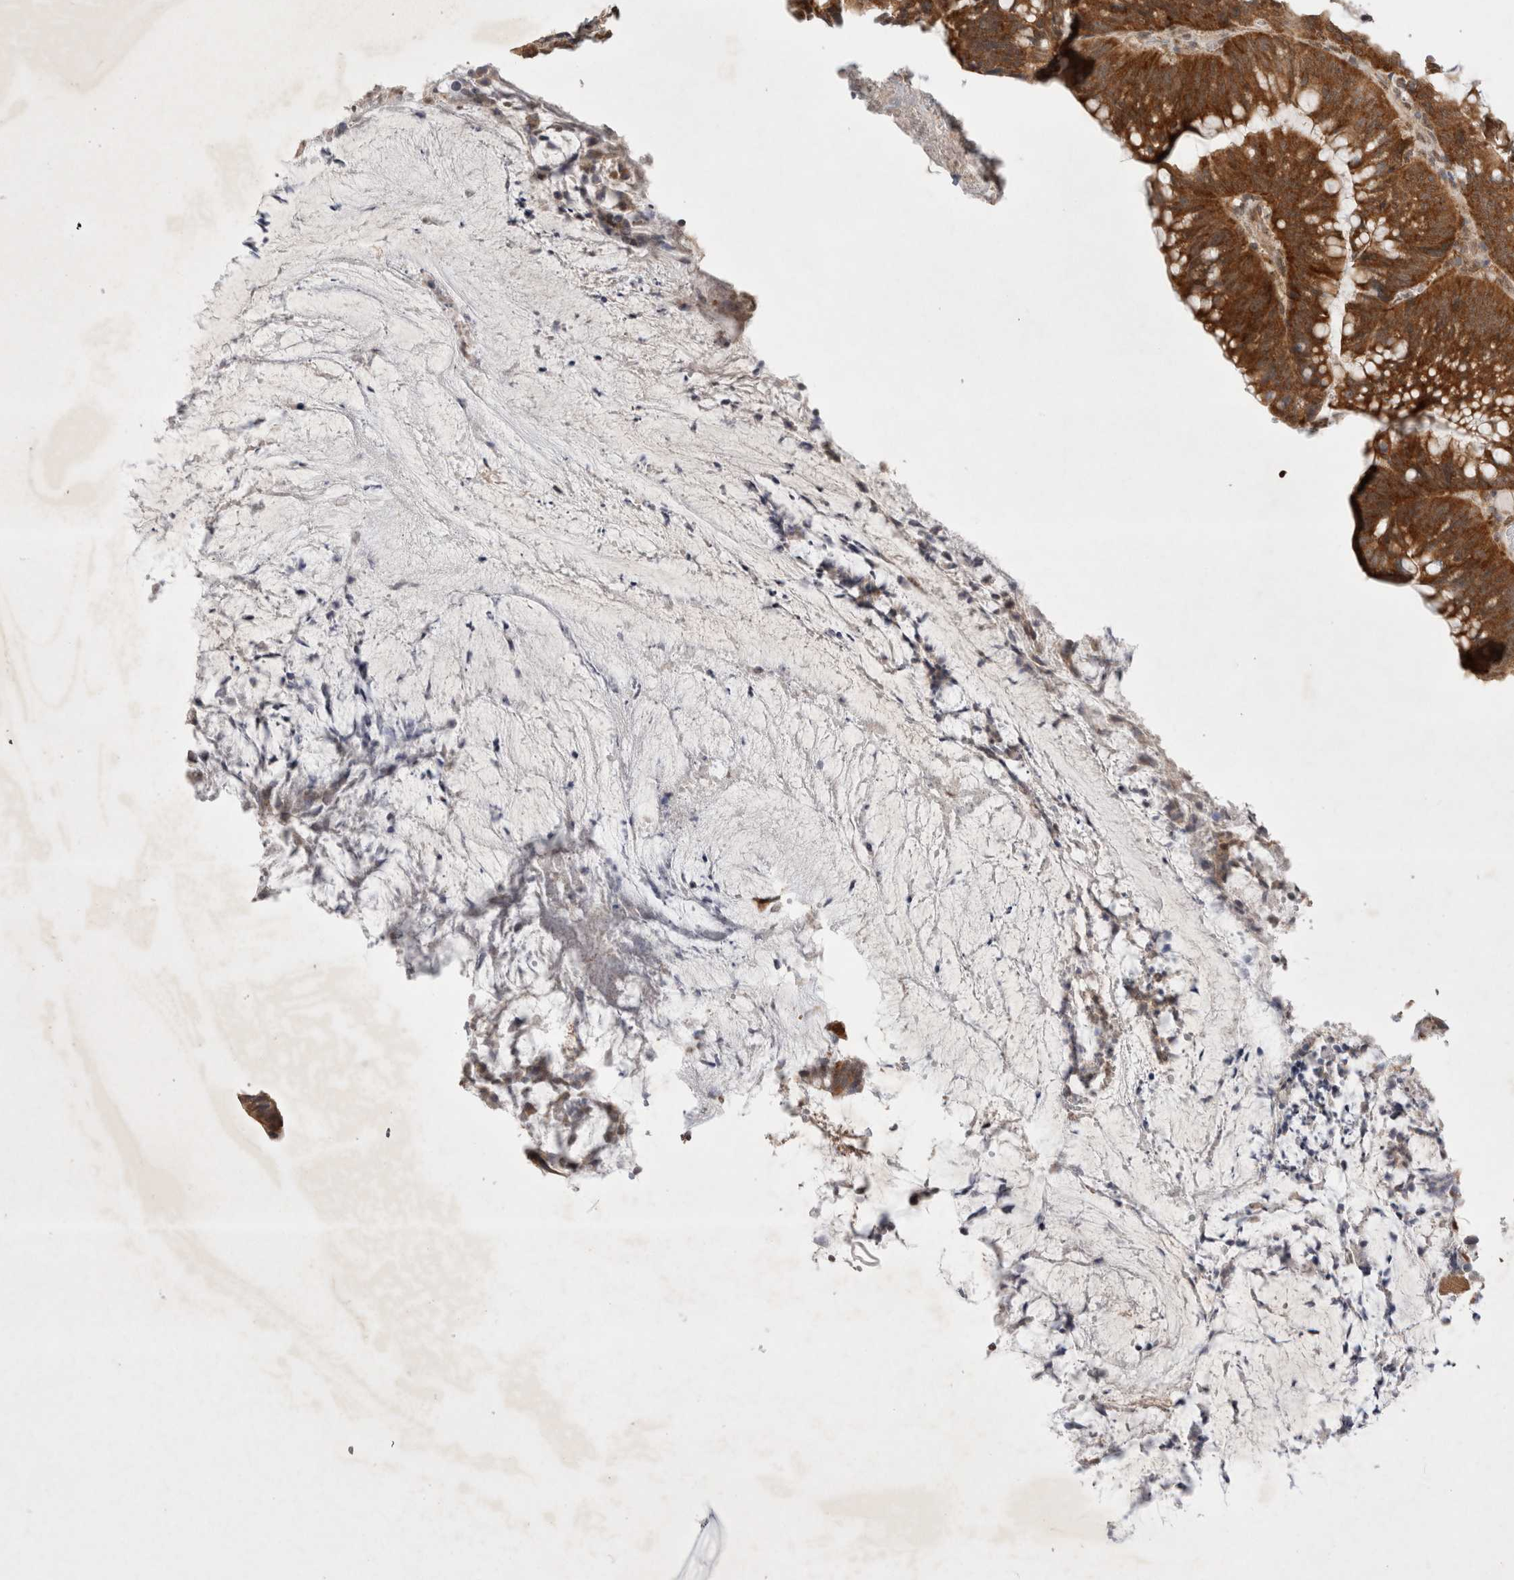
{"staining": {"intensity": "strong", "quantity": ">75%", "location": "cytoplasmic/membranous"}, "tissue": "colorectal cancer", "cell_type": "Tumor cells", "image_type": "cancer", "snomed": [{"axis": "morphology", "description": "Adenocarcinoma, NOS"}, {"axis": "topography", "description": "Colon"}], "caption": "Colorectal cancer was stained to show a protein in brown. There is high levels of strong cytoplasmic/membranous expression in about >75% of tumor cells.", "gene": "WIPF2", "patient": {"sex": "female", "age": 66}}